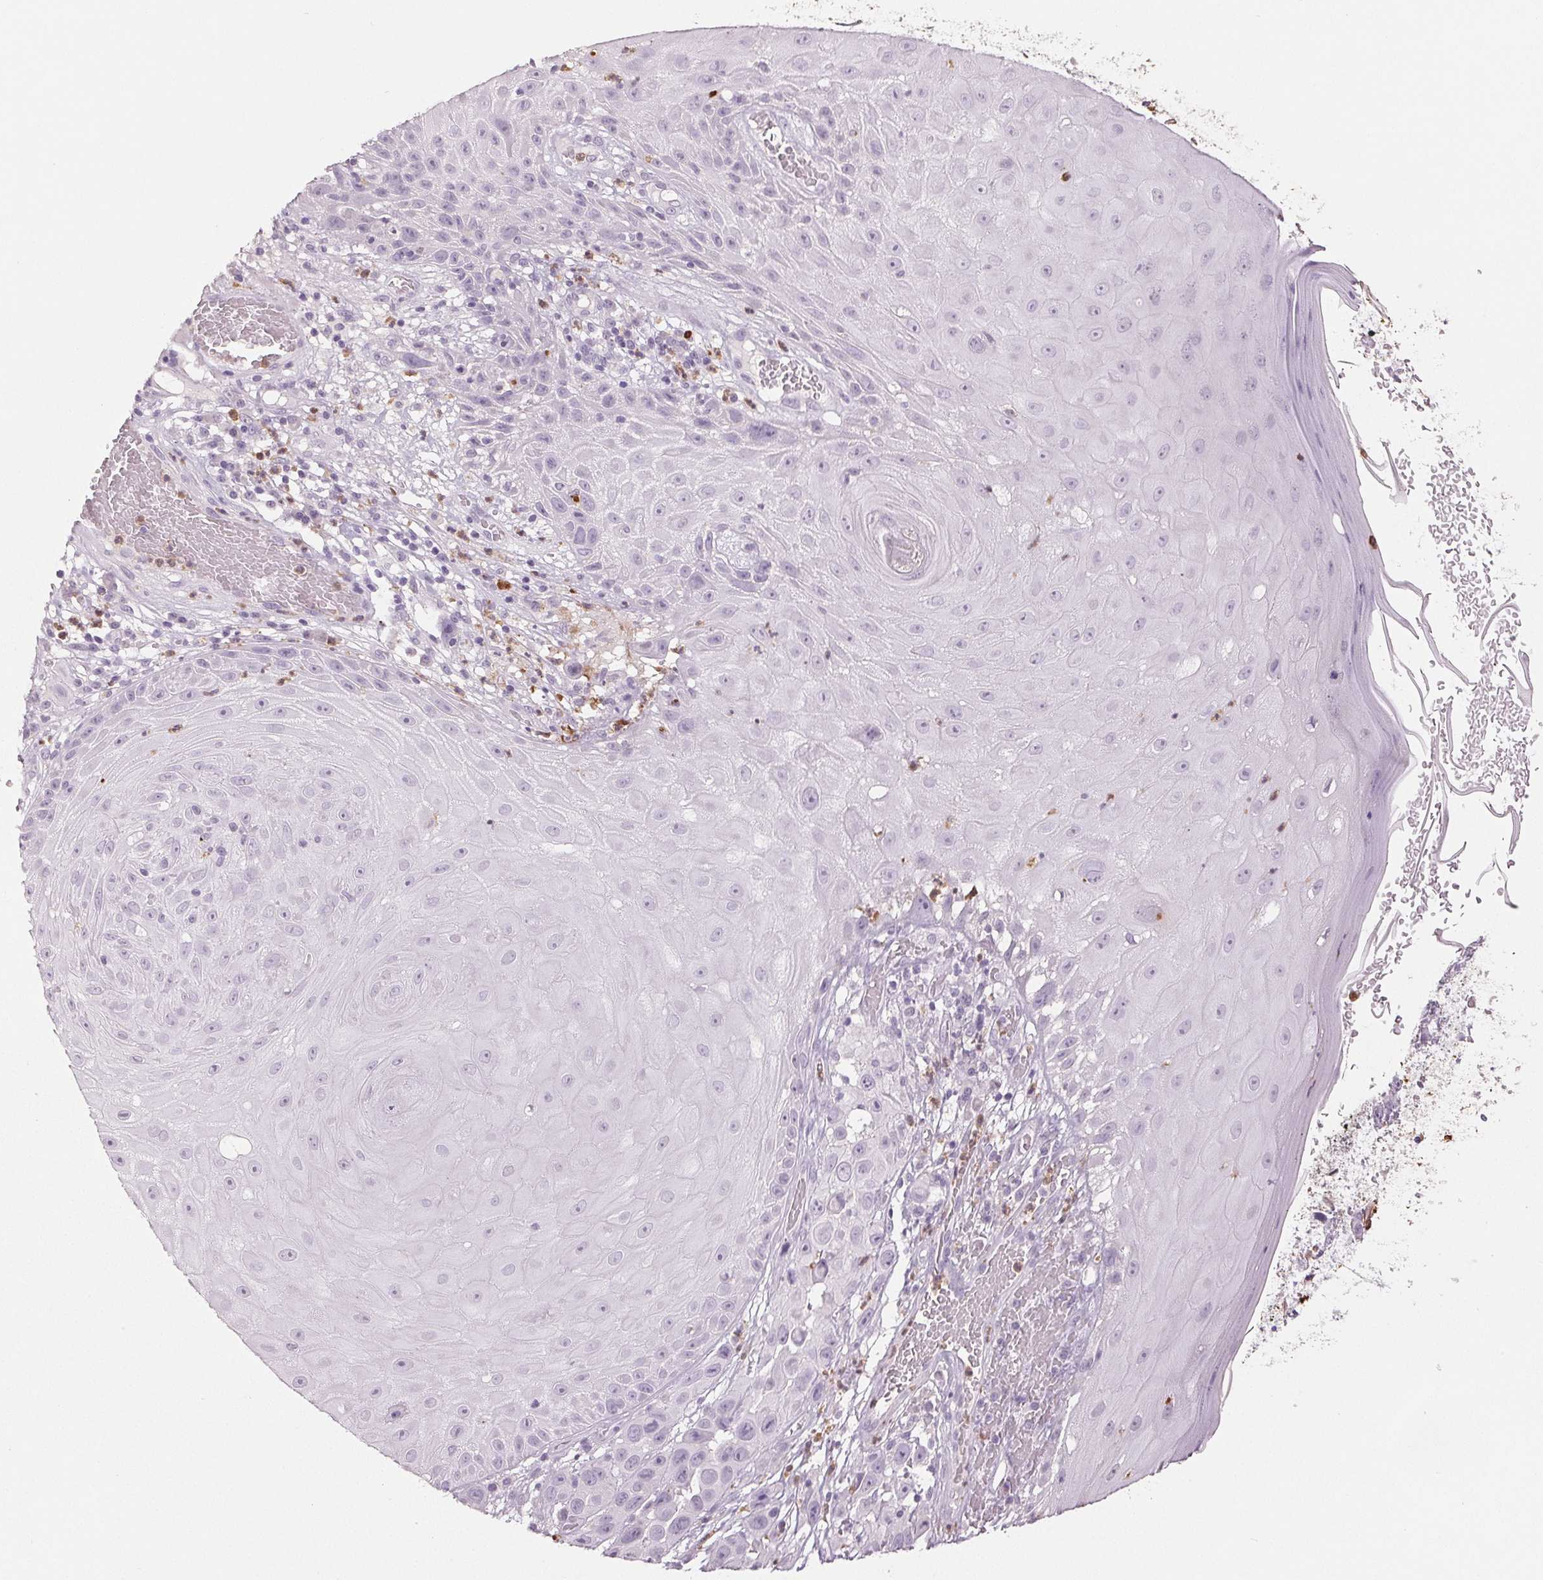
{"staining": {"intensity": "negative", "quantity": "none", "location": "none"}, "tissue": "skin cancer", "cell_type": "Tumor cells", "image_type": "cancer", "snomed": [{"axis": "morphology", "description": "Squamous cell carcinoma, NOS"}, {"axis": "topography", "description": "Skin"}], "caption": "Tumor cells are negative for brown protein staining in skin squamous cell carcinoma.", "gene": "LTF", "patient": {"sex": "male", "age": 81}}